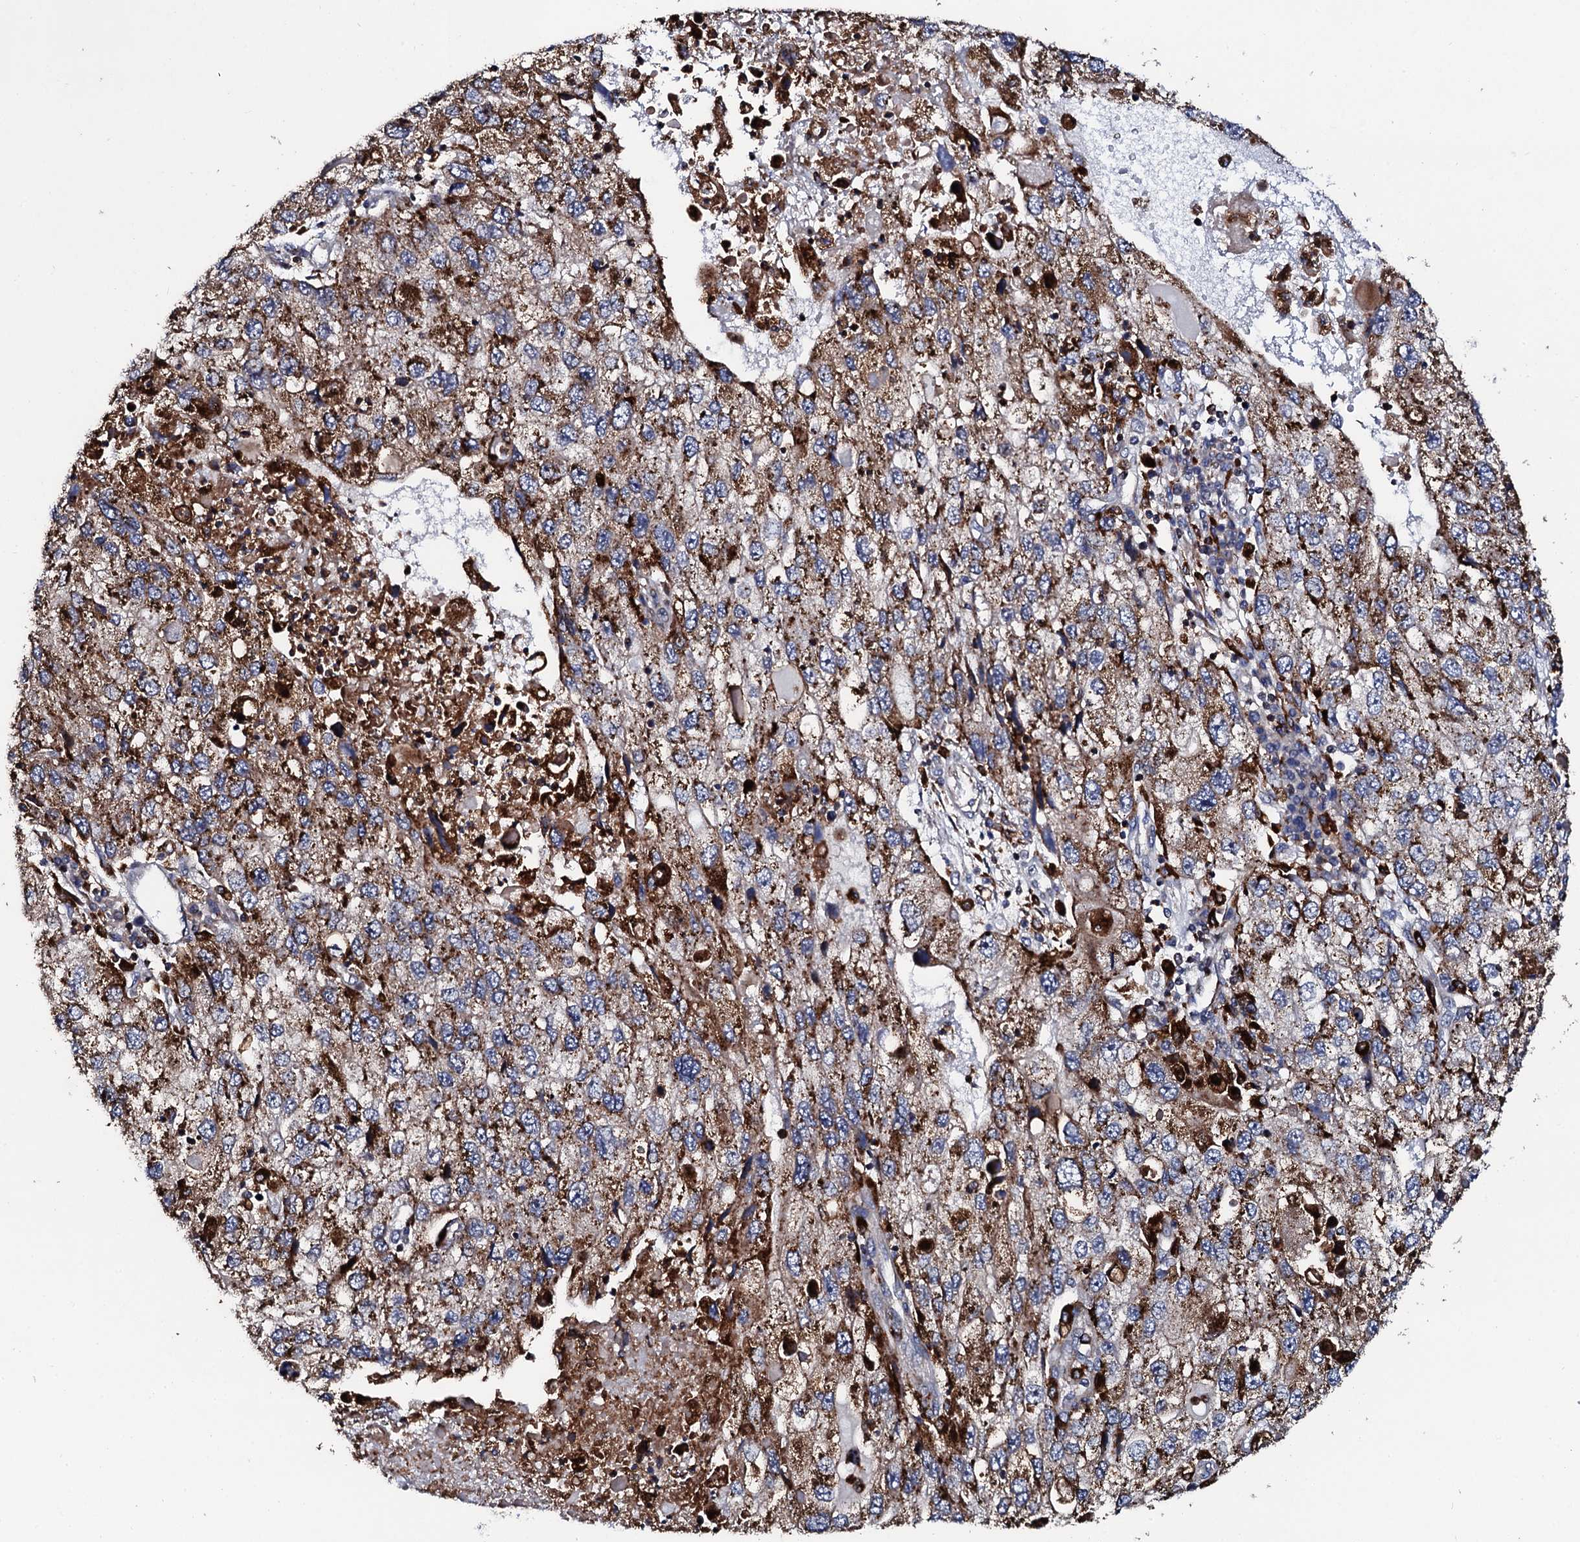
{"staining": {"intensity": "strong", "quantity": ">75%", "location": "cytoplasmic/membranous"}, "tissue": "endometrial cancer", "cell_type": "Tumor cells", "image_type": "cancer", "snomed": [{"axis": "morphology", "description": "Adenocarcinoma, NOS"}, {"axis": "topography", "description": "Endometrium"}], "caption": "Strong cytoplasmic/membranous protein staining is identified in approximately >75% of tumor cells in endometrial adenocarcinoma.", "gene": "TCIRG1", "patient": {"sex": "female", "age": 49}}